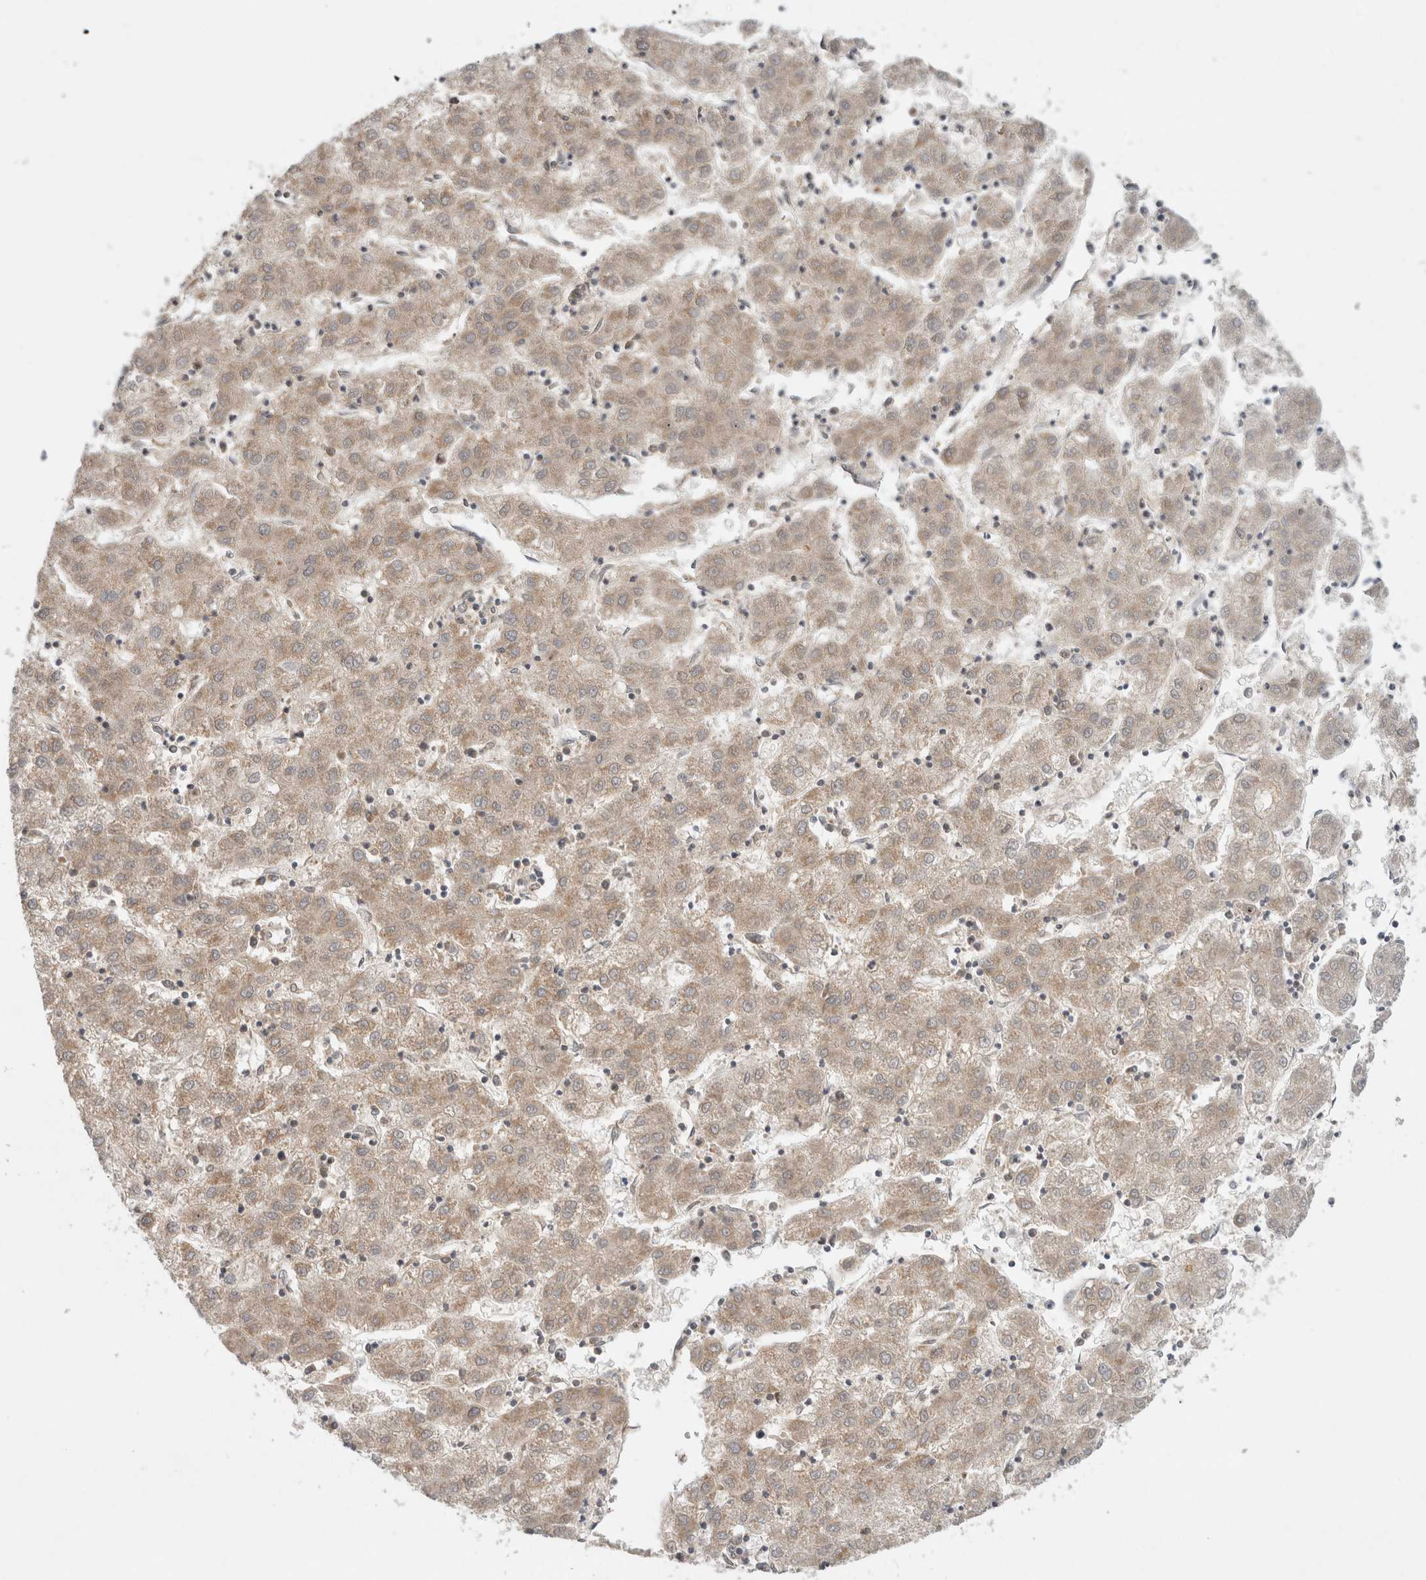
{"staining": {"intensity": "negative", "quantity": "none", "location": "none"}, "tissue": "liver cancer", "cell_type": "Tumor cells", "image_type": "cancer", "snomed": [{"axis": "morphology", "description": "Carcinoma, Hepatocellular, NOS"}, {"axis": "topography", "description": "Liver"}], "caption": "A high-resolution image shows immunohistochemistry (IHC) staining of liver cancer, which demonstrates no significant staining in tumor cells.", "gene": "MRPS28", "patient": {"sex": "male", "age": 72}}